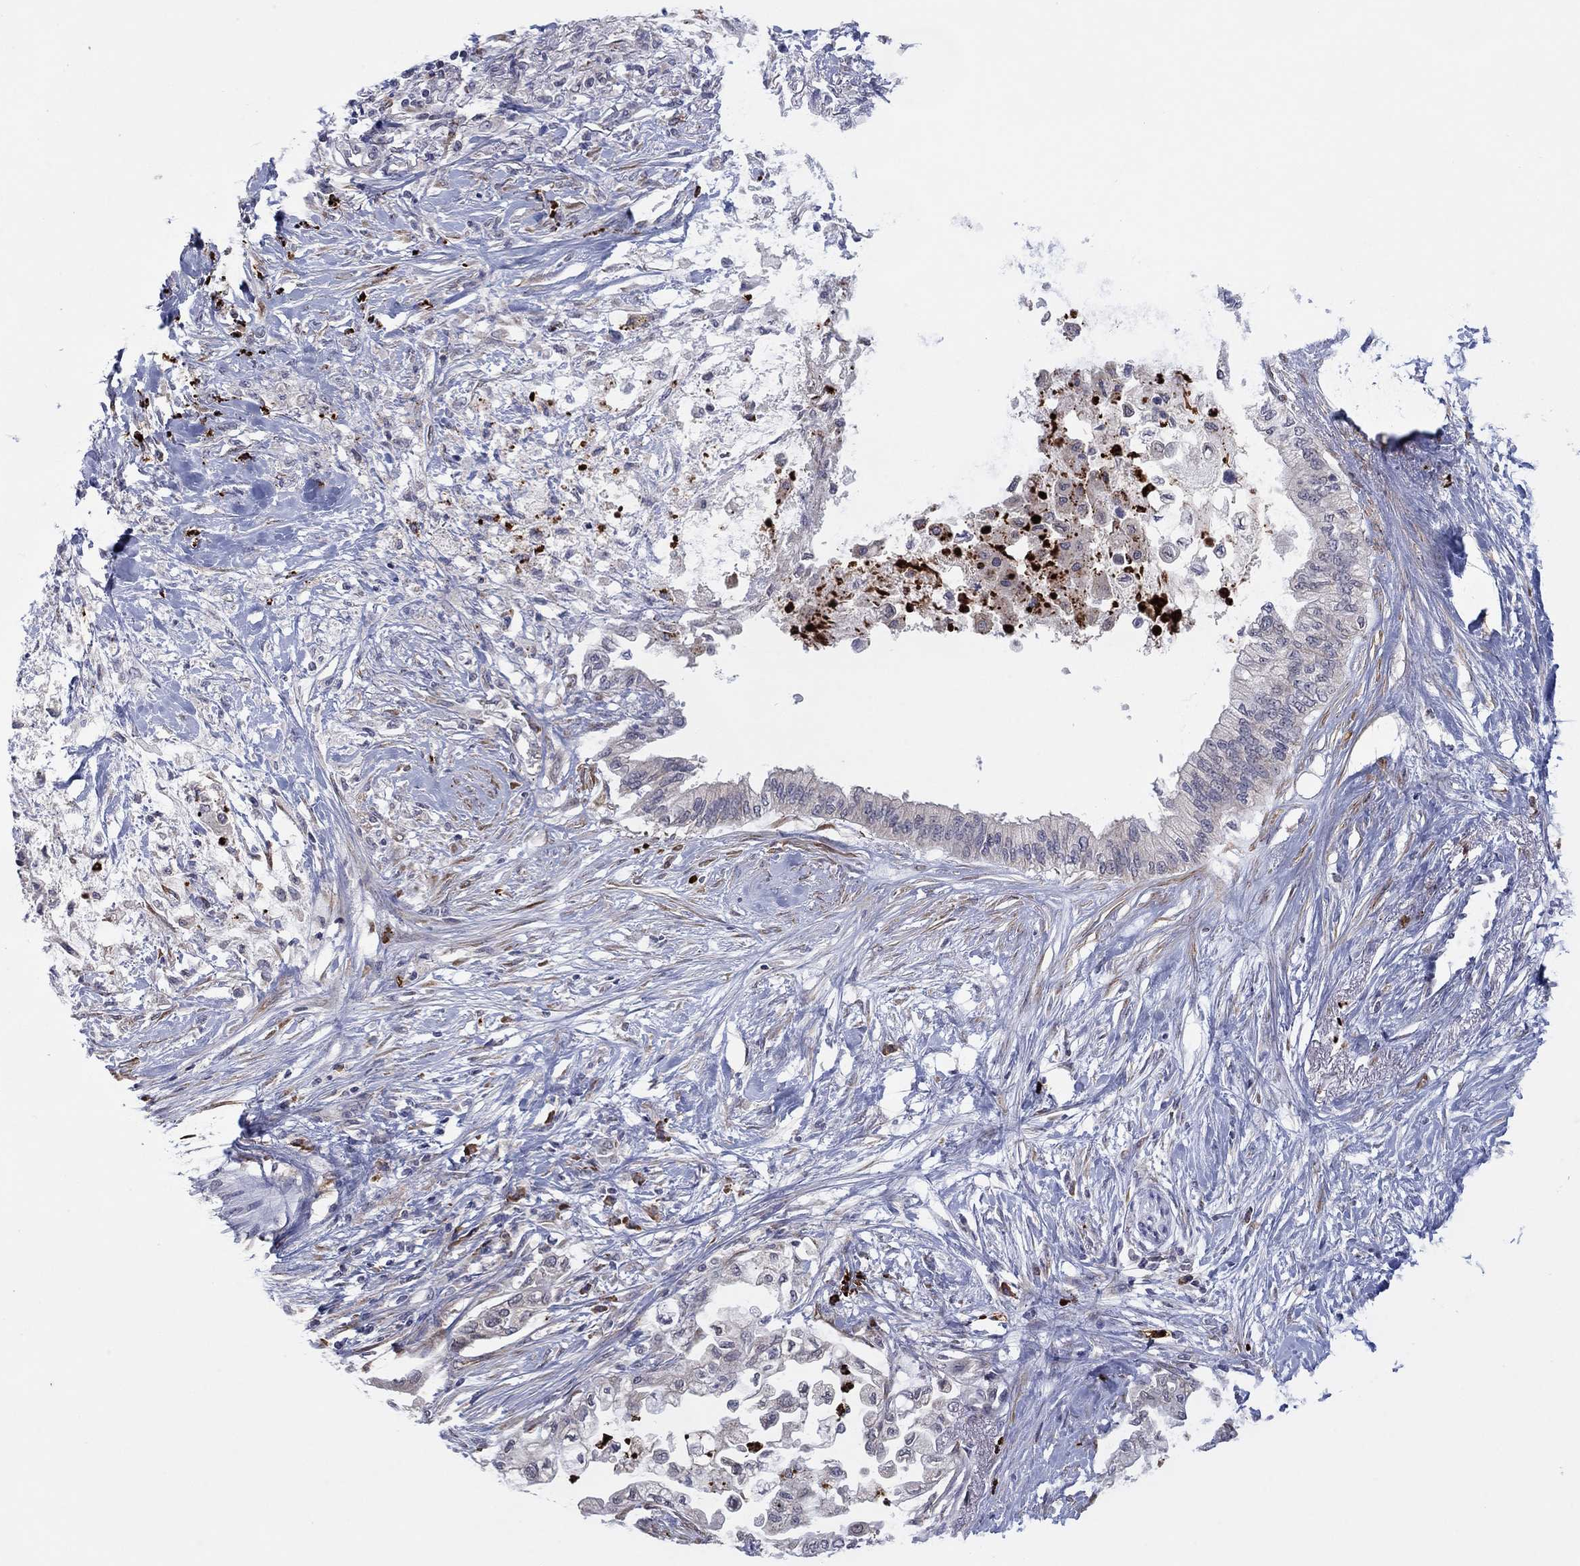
{"staining": {"intensity": "negative", "quantity": "none", "location": "none"}, "tissue": "pancreatic cancer", "cell_type": "Tumor cells", "image_type": "cancer", "snomed": [{"axis": "morphology", "description": "Normal tissue, NOS"}, {"axis": "morphology", "description": "Adenocarcinoma, NOS"}, {"axis": "topography", "description": "Pancreas"}, {"axis": "topography", "description": "Duodenum"}], "caption": "DAB (3,3'-diaminobenzidine) immunohistochemical staining of human pancreatic adenocarcinoma displays no significant positivity in tumor cells. (DAB (3,3'-diaminobenzidine) immunohistochemistry visualized using brightfield microscopy, high magnification).", "gene": "MTRFR", "patient": {"sex": "female", "age": 60}}